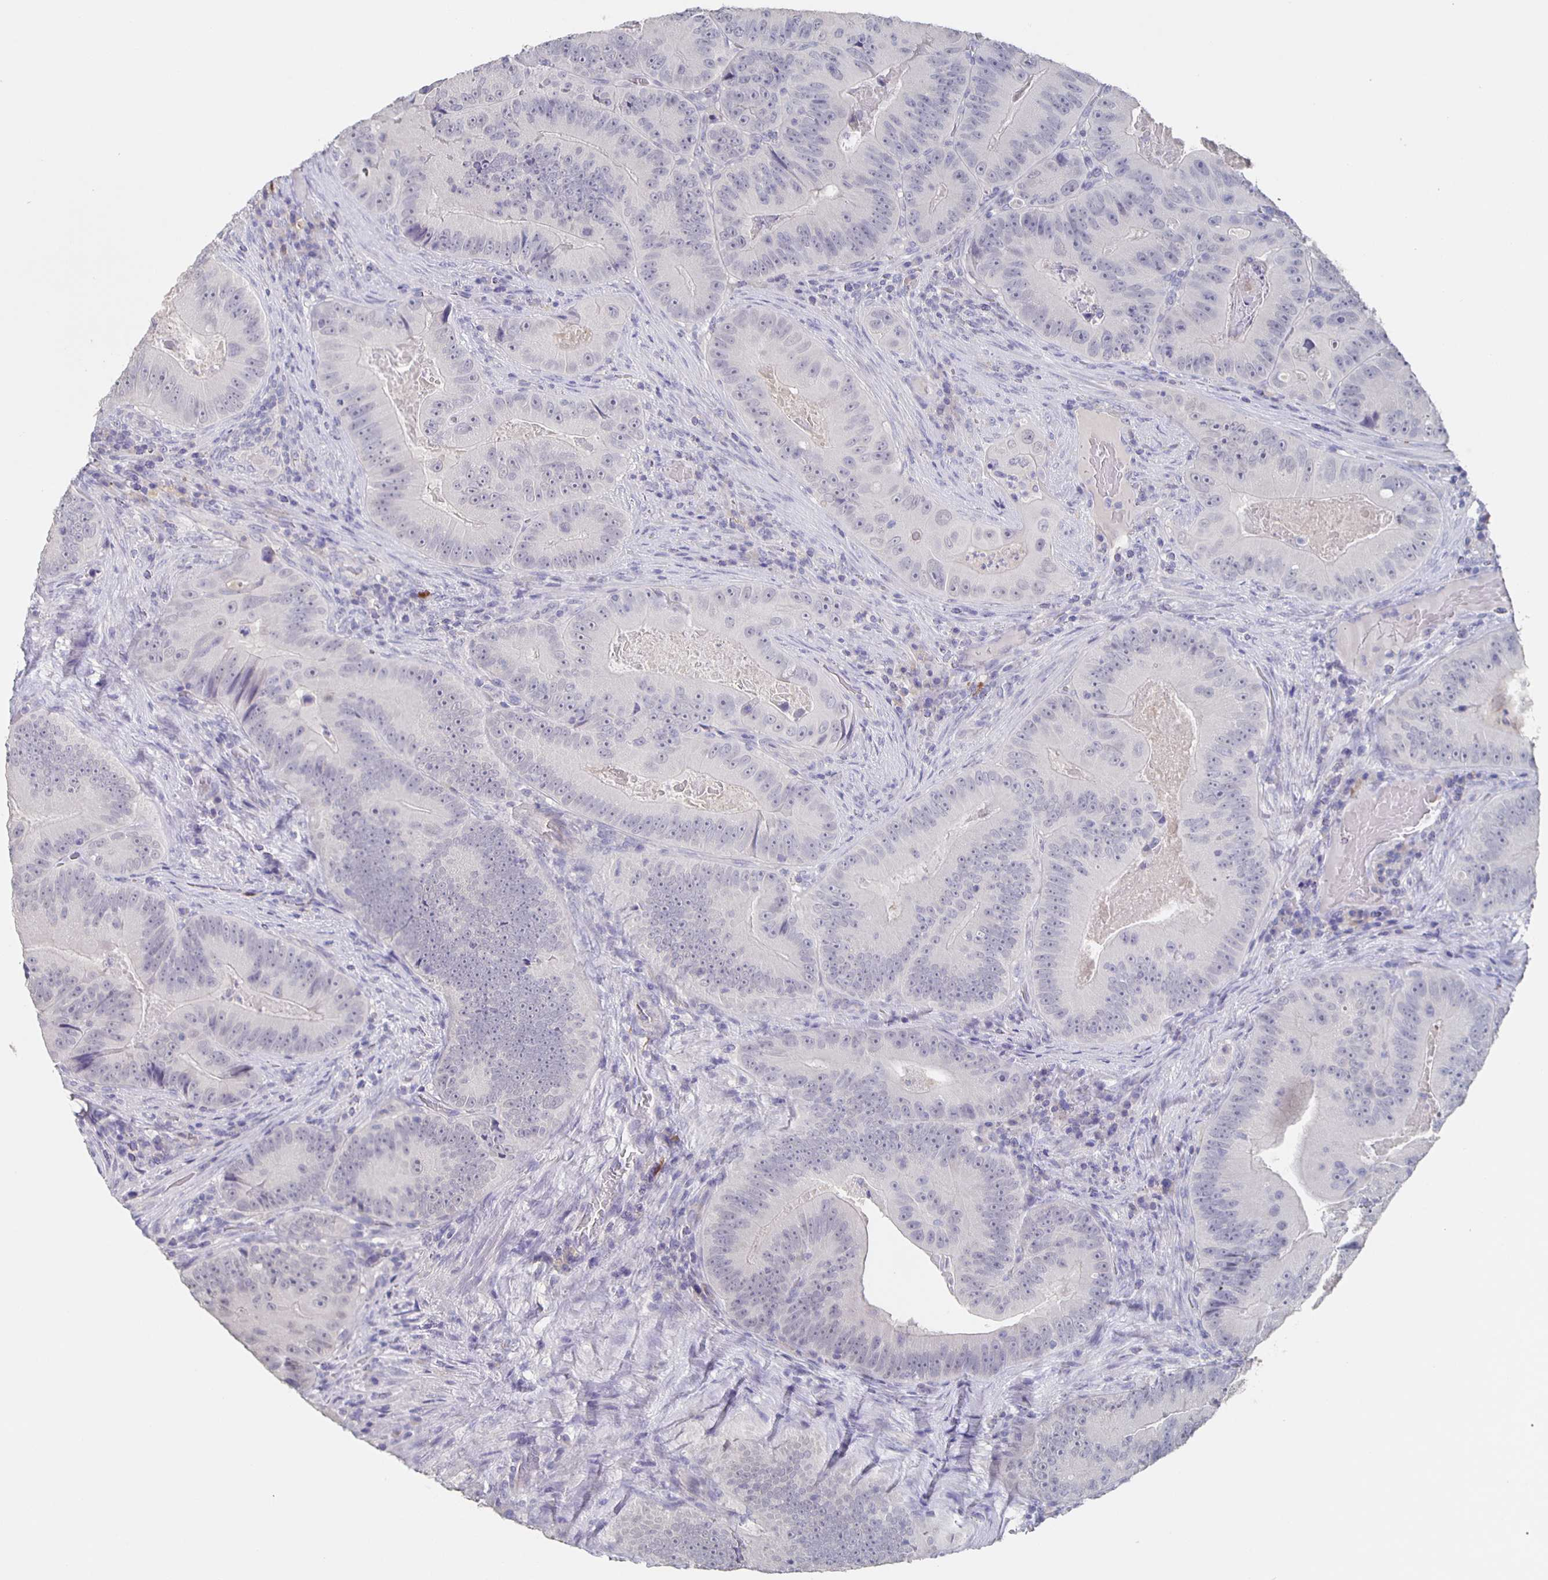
{"staining": {"intensity": "negative", "quantity": "none", "location": "none"}, "tissue": "colorectal cancer", "cell_type": "Tumor cells", "image_type": "cancer", "snomed": [{"axis": "morphology", "description": "Adenocarcinoma, NOS"}, {"axis": "topography", "description": "Colon"}], "caption": "Immunohistochemical staining of human adenocarcinoma (colorectal) displays no significant positivity in tumor cells.", "gene": "CACNA2D2", "patient": {"sex": "female", "age": 86}}